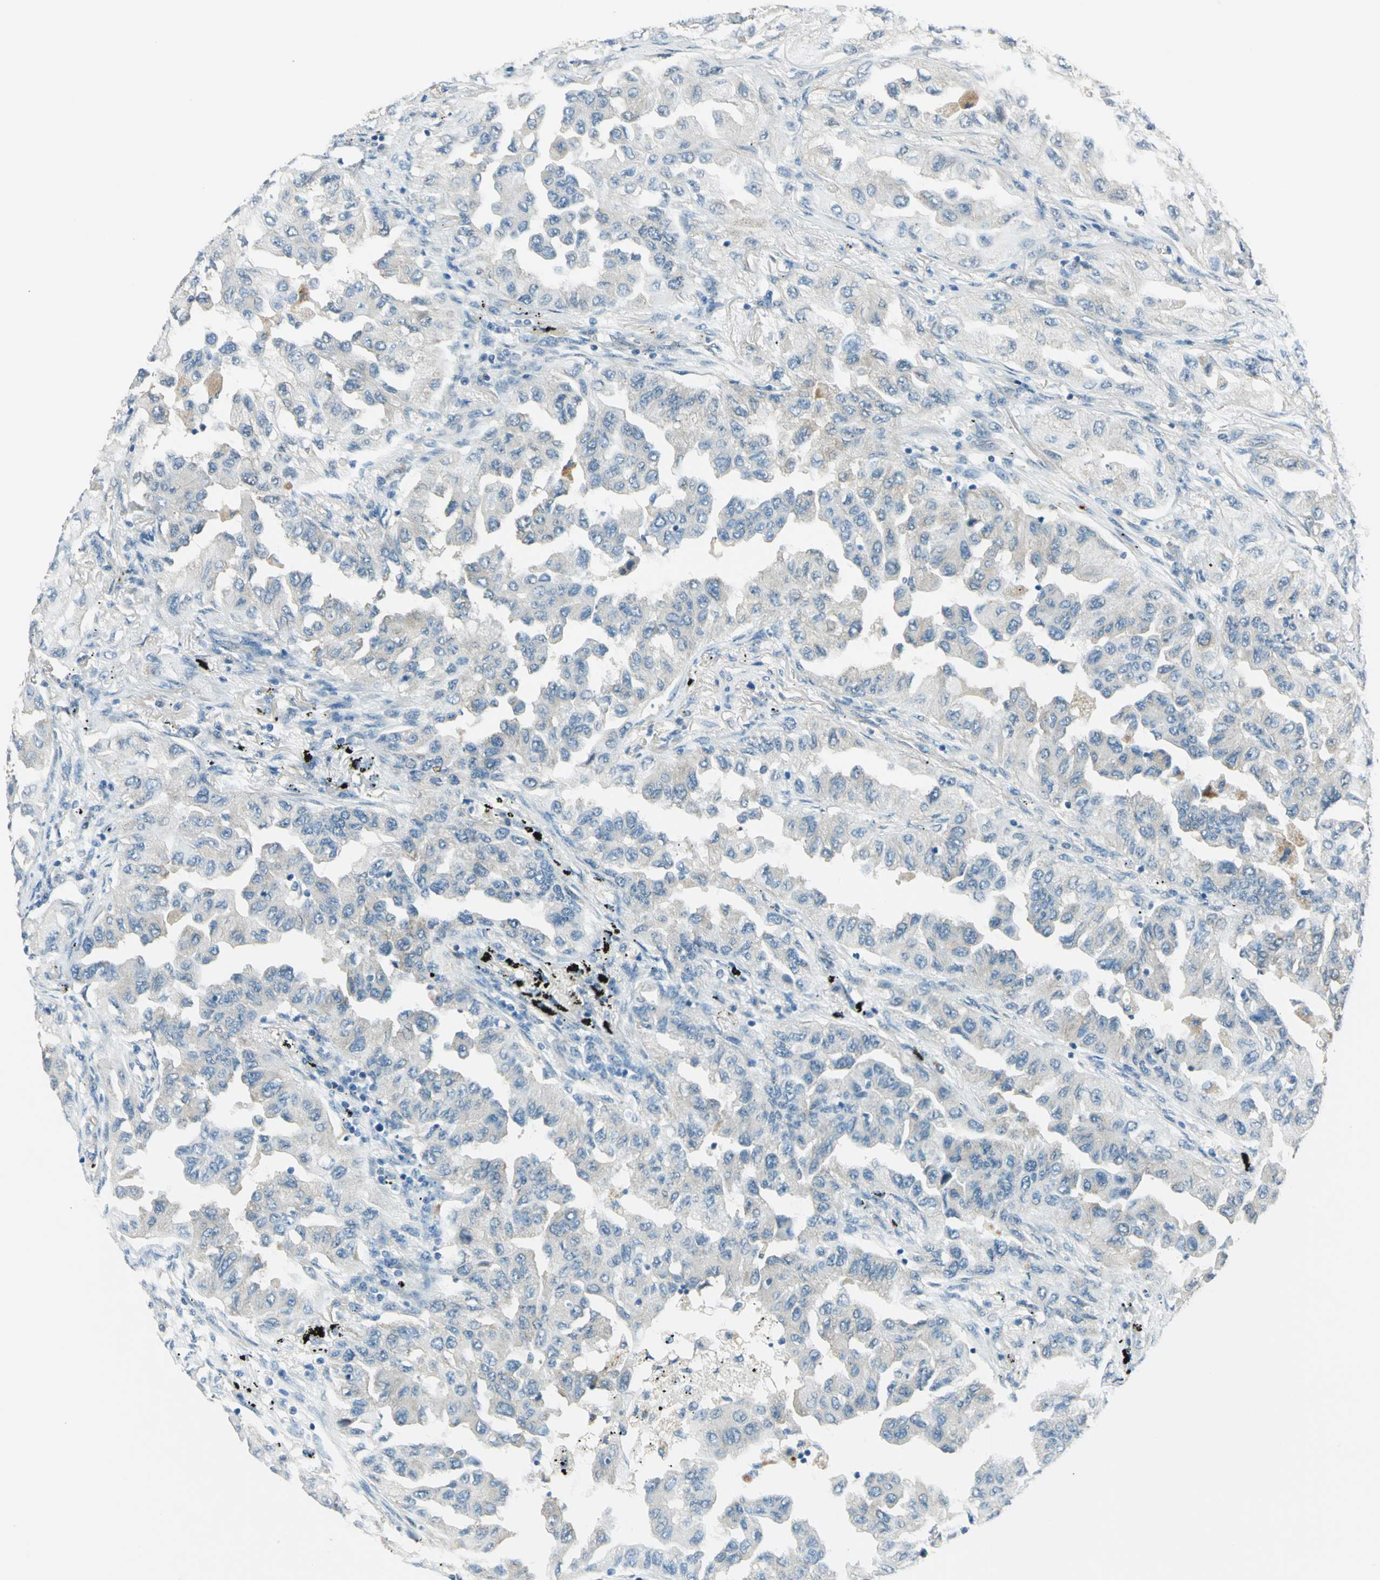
{"staining": {"intensity": "weak", "quantity": "<25%", "location": "cytoplasmic/membranous"}, "tissue": "lung cancer", "cell_type": "Tumor cells", "image_type": "cancer", "snomed": [{"axis": "morphology", "description": "Adenocarcinoma, NOS"}, {"axis": "topography", "description": "Lung"}], "caption": "Immunohistochemistry micrograph of human lung cancer (adenocarcinoma) stained for a protein (brown), which shows no expression in tumor cells.", "gene": "CDC42EP1", "patient": {"sex": "female", "age": 65}}